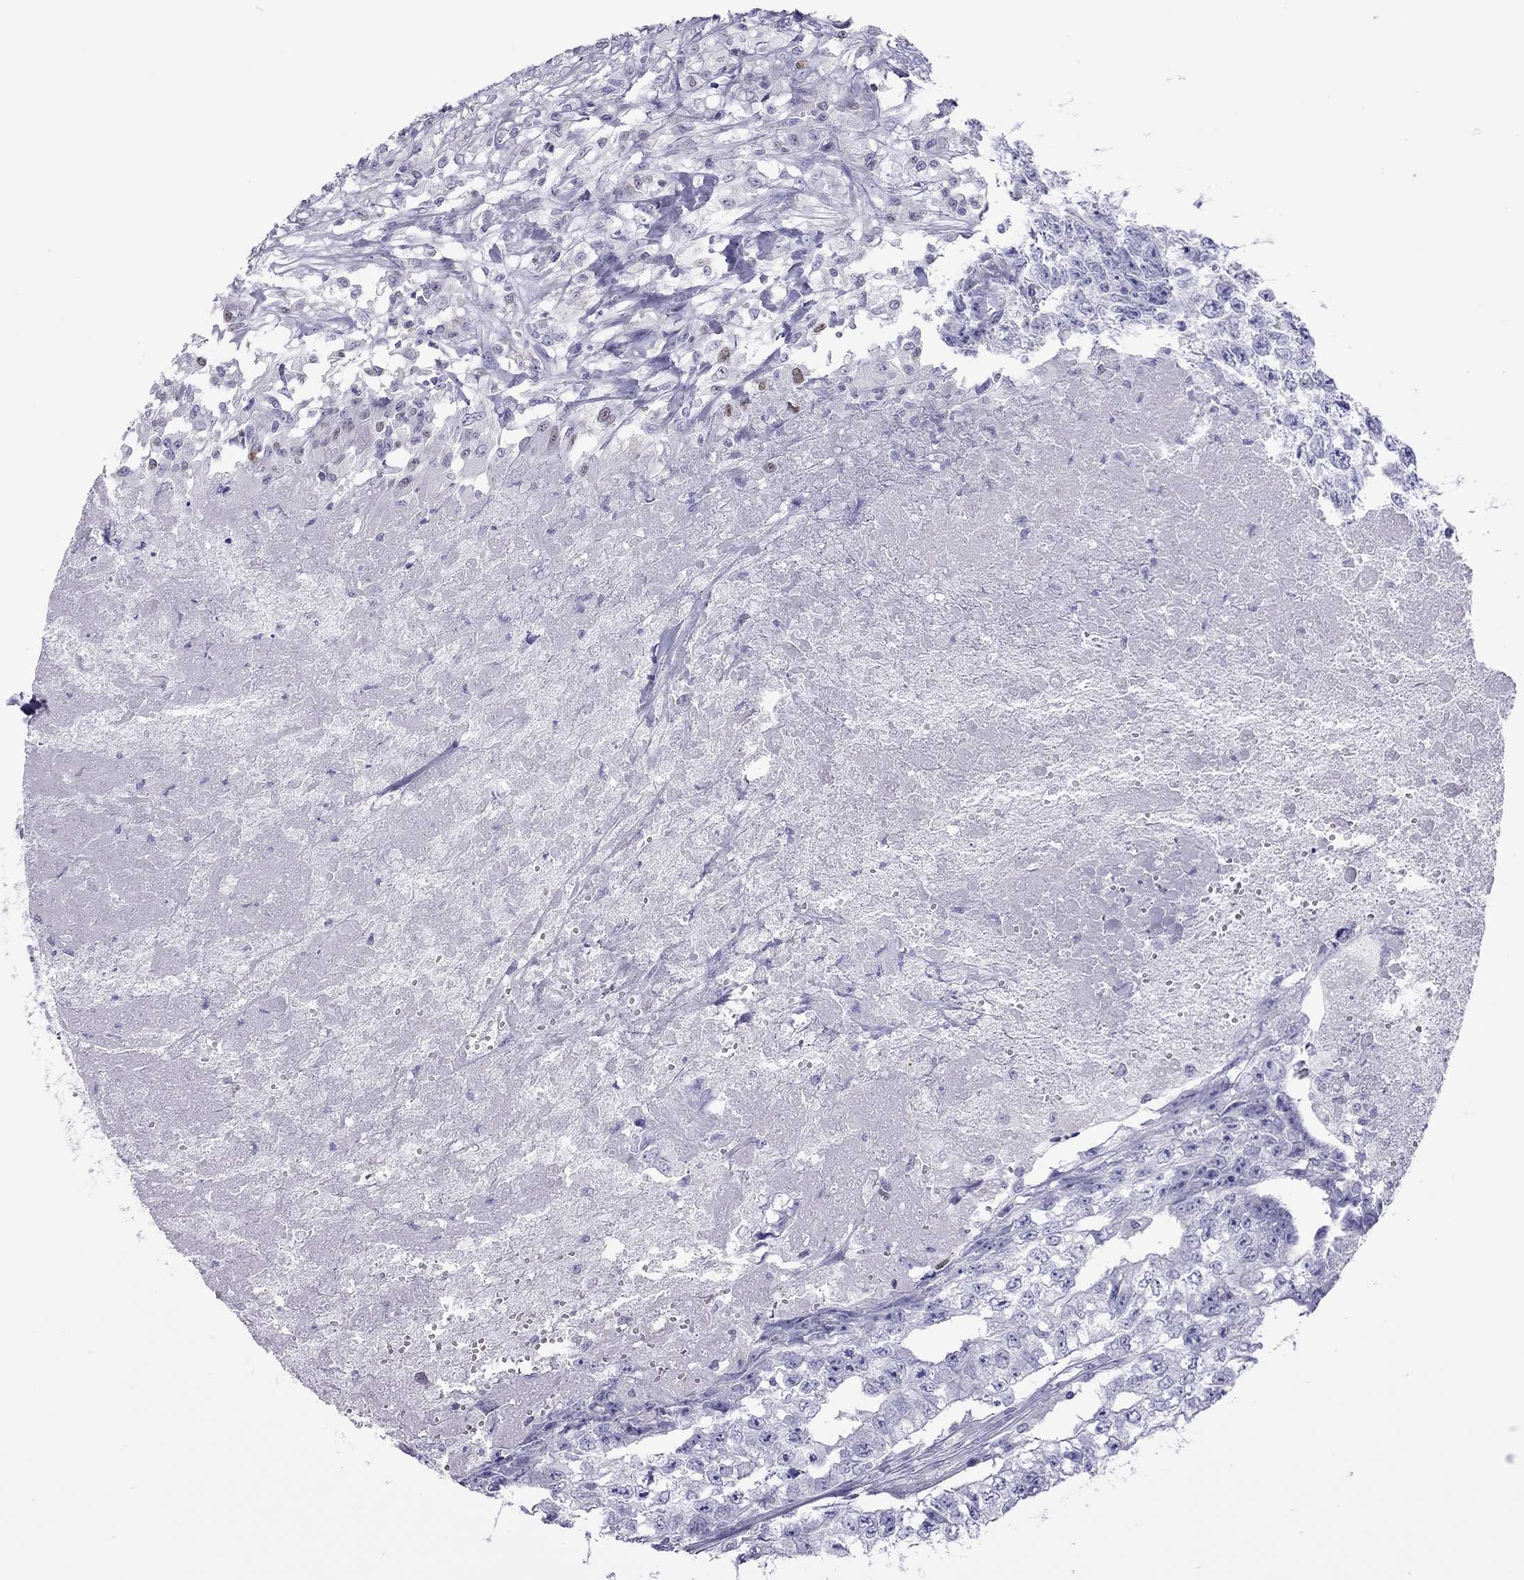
{"staining": {"intensity": "negative", "quantity": "none", "location": "none"}, "tissue": "testis cancer", "cell_type": "Tumor cells", "image_type": "cancer", "snomed": [{"axis": "morphology", "description": "Carcinoma, Embryonal, NOS"}, {"axis": "morphology", "description": "Teratoma, malignant, NOS"}, {"axis": "topography", "description": "Testis"}], "caption": "This is an immunohistochemistry image of human testis cancer. There is no positivity in tumor cells.", "gene": "STAG3", "patient": {"sex": "male", "age": 24}}